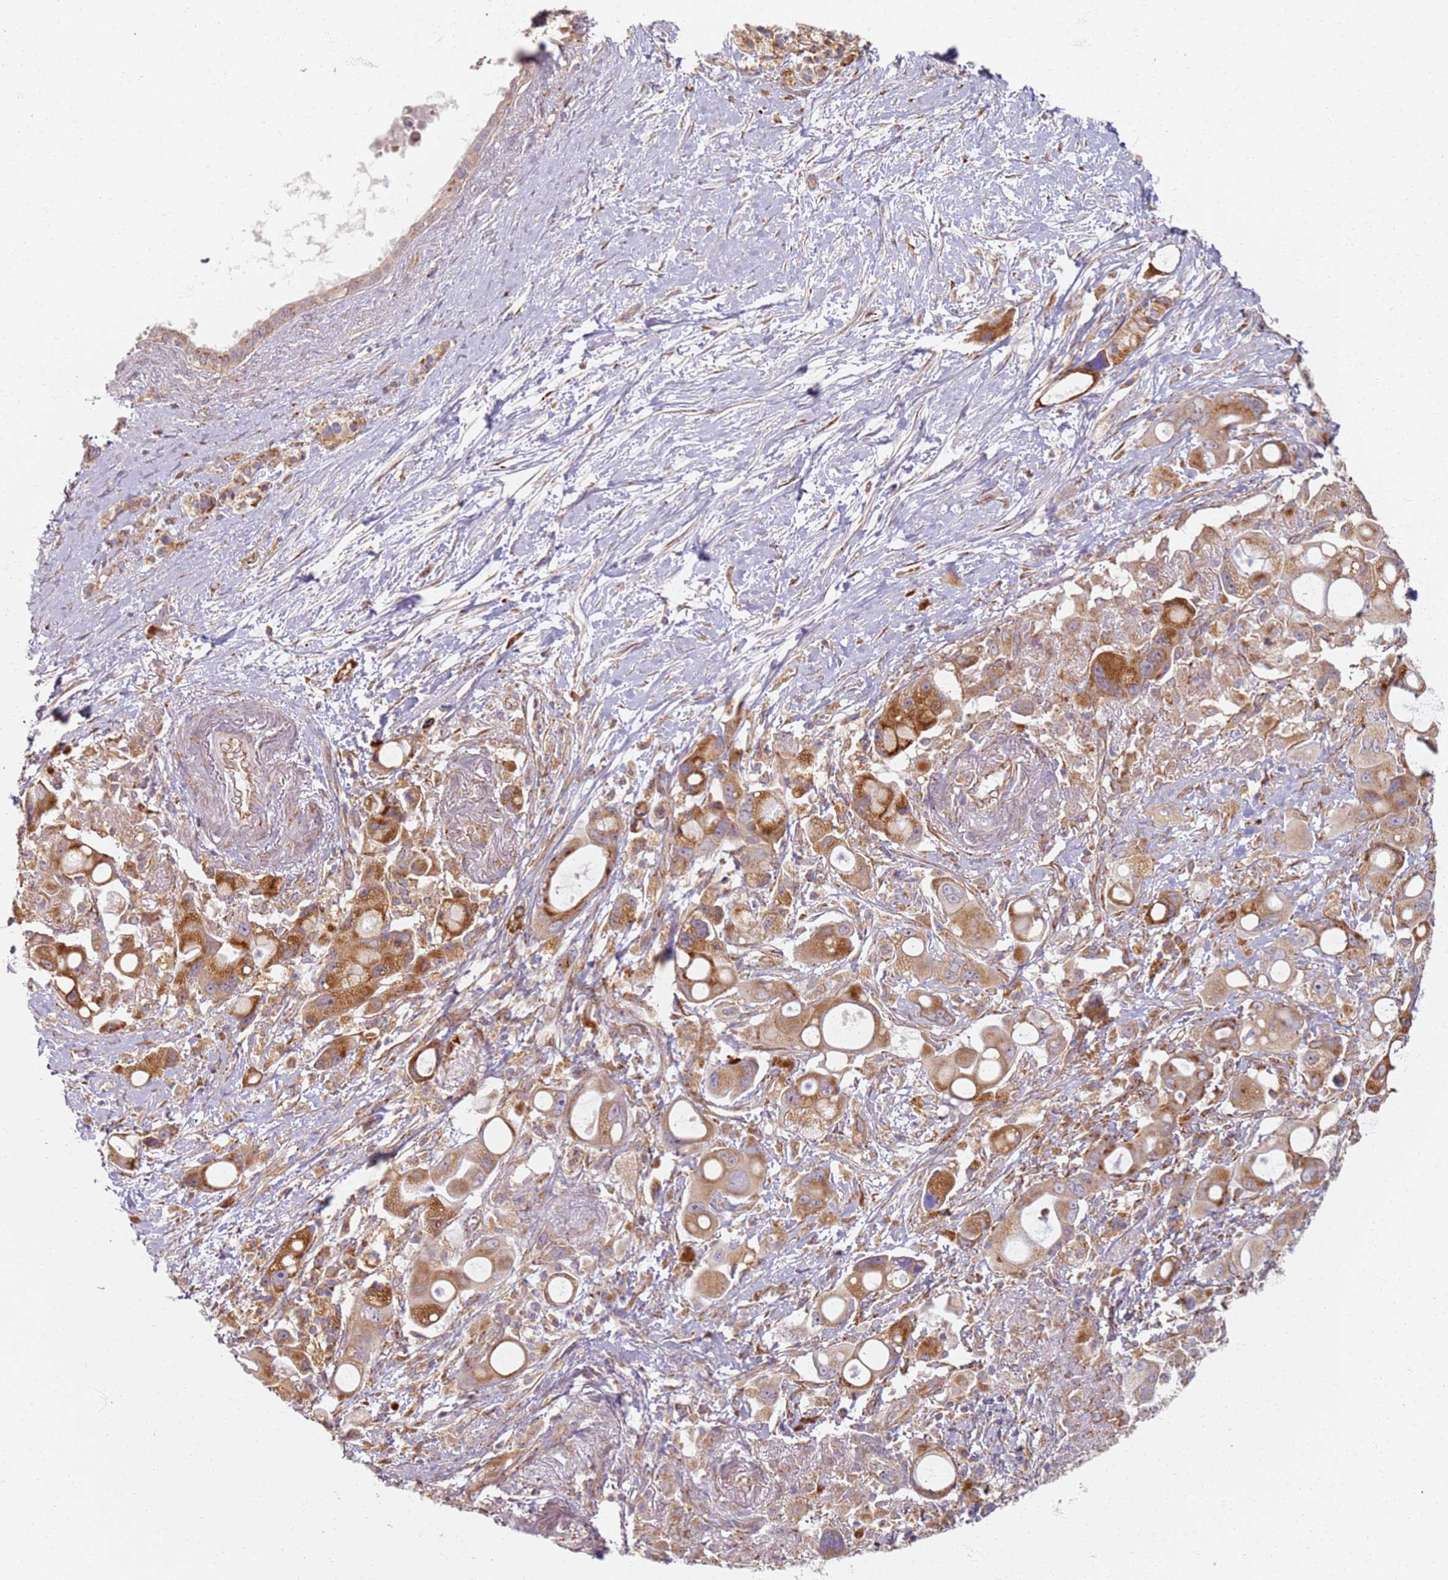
{"staining": {"intensity": "moderate", "quantity": ">75%", "location": "cytoplasmic/membranous"}, "tissue": "pancreatic cancer", "cell_type": "Tumor cells", "image_type": "cancer", "snomed": [{"axis": "morphology", "description": "Adenocarcinoma, NOS"}, {"axis": "topography", "description": "Pancreas"}], "caption": "The photomicrograph displays a brown stain indicating the presence of a protein in the cytoplasmic/membranous of tumor cells in pancreatic cancer.", "gene": "PROKR2", "patient": {"sex": "male", "age": 68}}